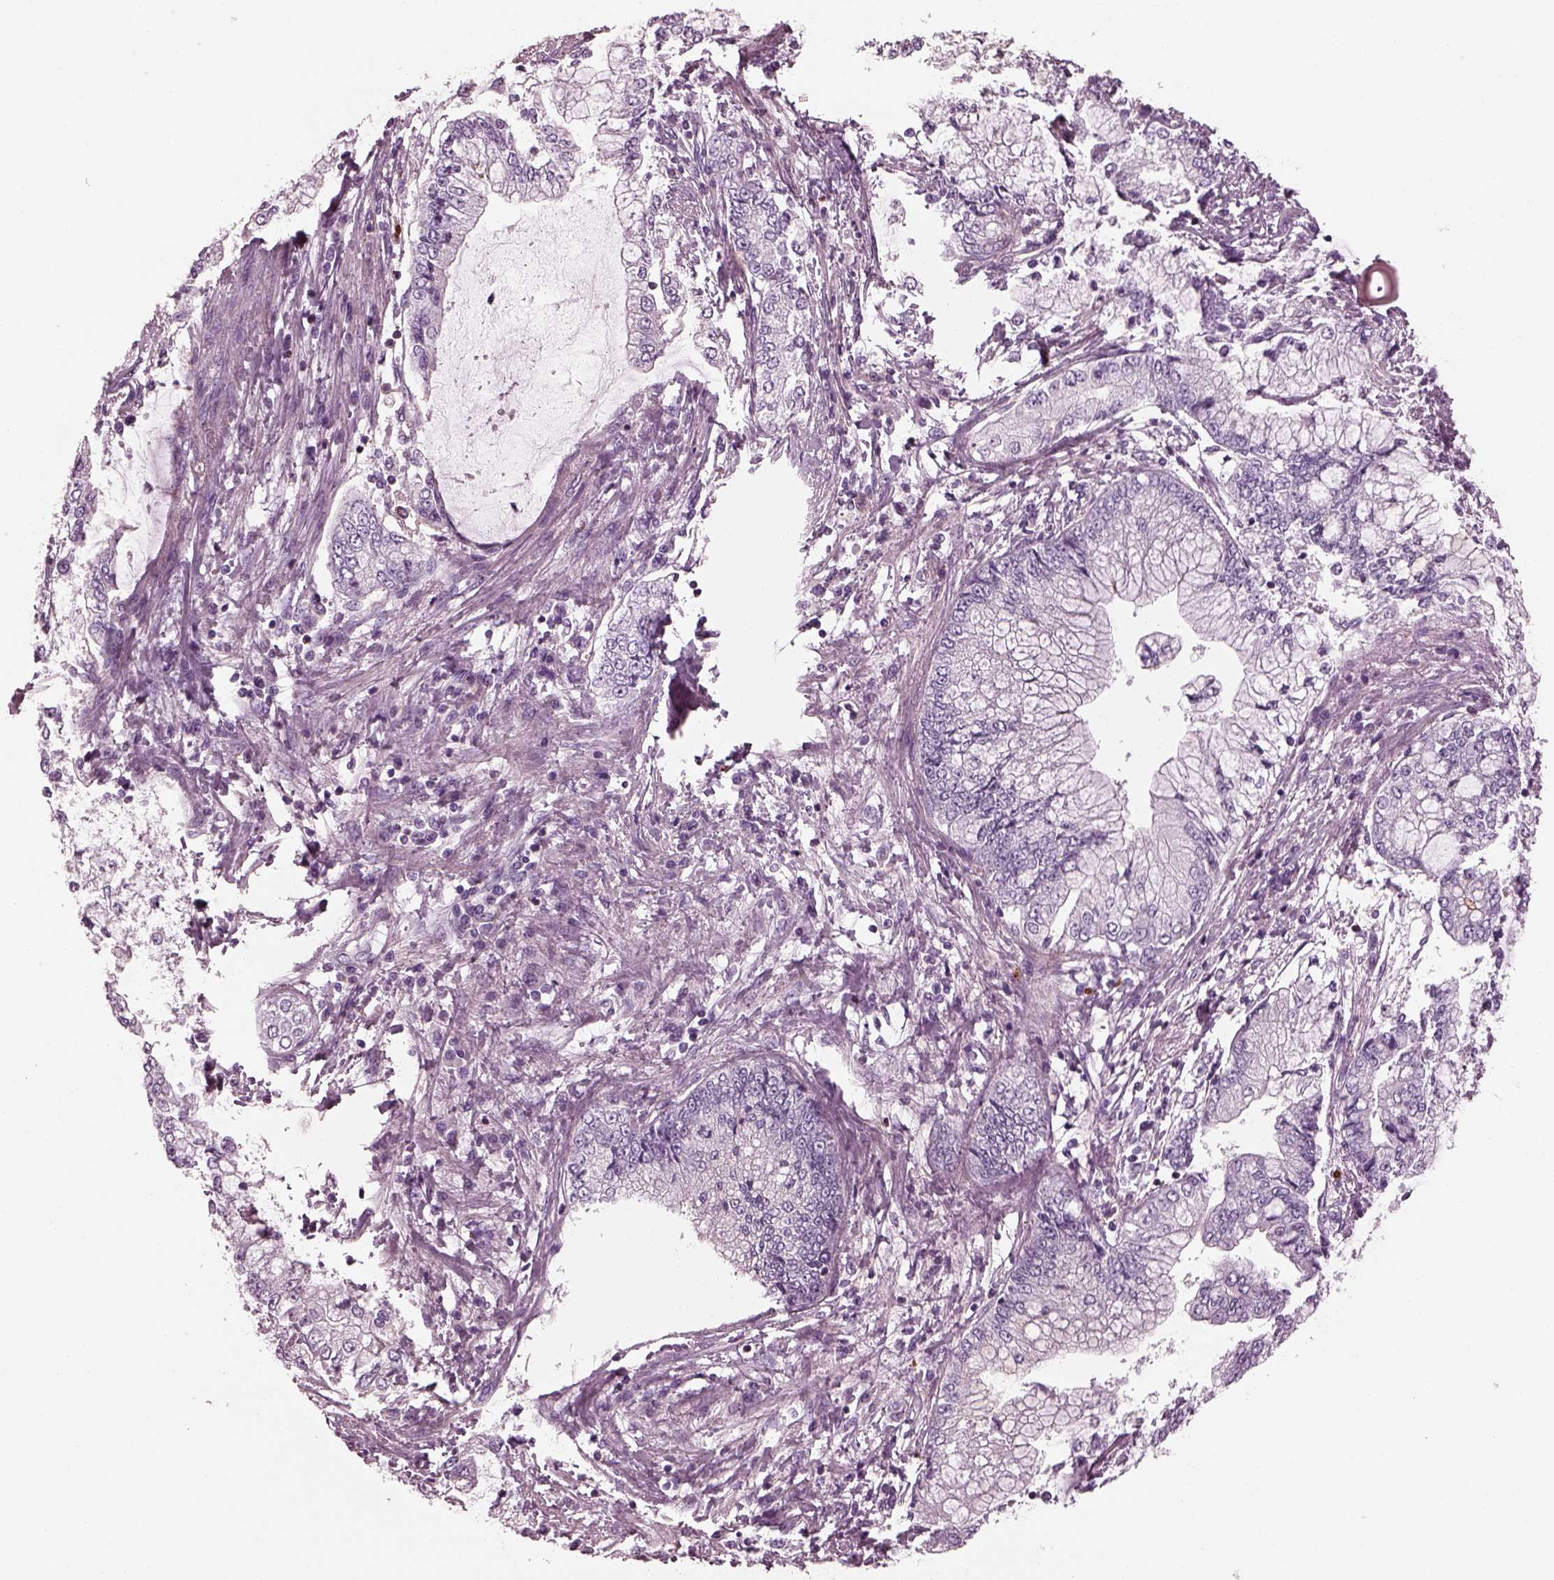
{"staining": {"intensity": "negative", "quantity": "none", "location": "none"}, "tissue": "stomach cancer", "cell_type": "Tumor cells", "image_type": "cancer", "snomed": [{"axis": "morphology", "description": "Adenocarcinoma, NOS"}, {"axis": "topography", "description": "Stomach, upper"}], "caption": "High power microscopy micrograph of an IHC histopathology image of adenocarcinoma (stomach), revealing no significant expression in tumor cells.", "gene": "GDF11", "patient": {"sex": "female", "age": 74}}